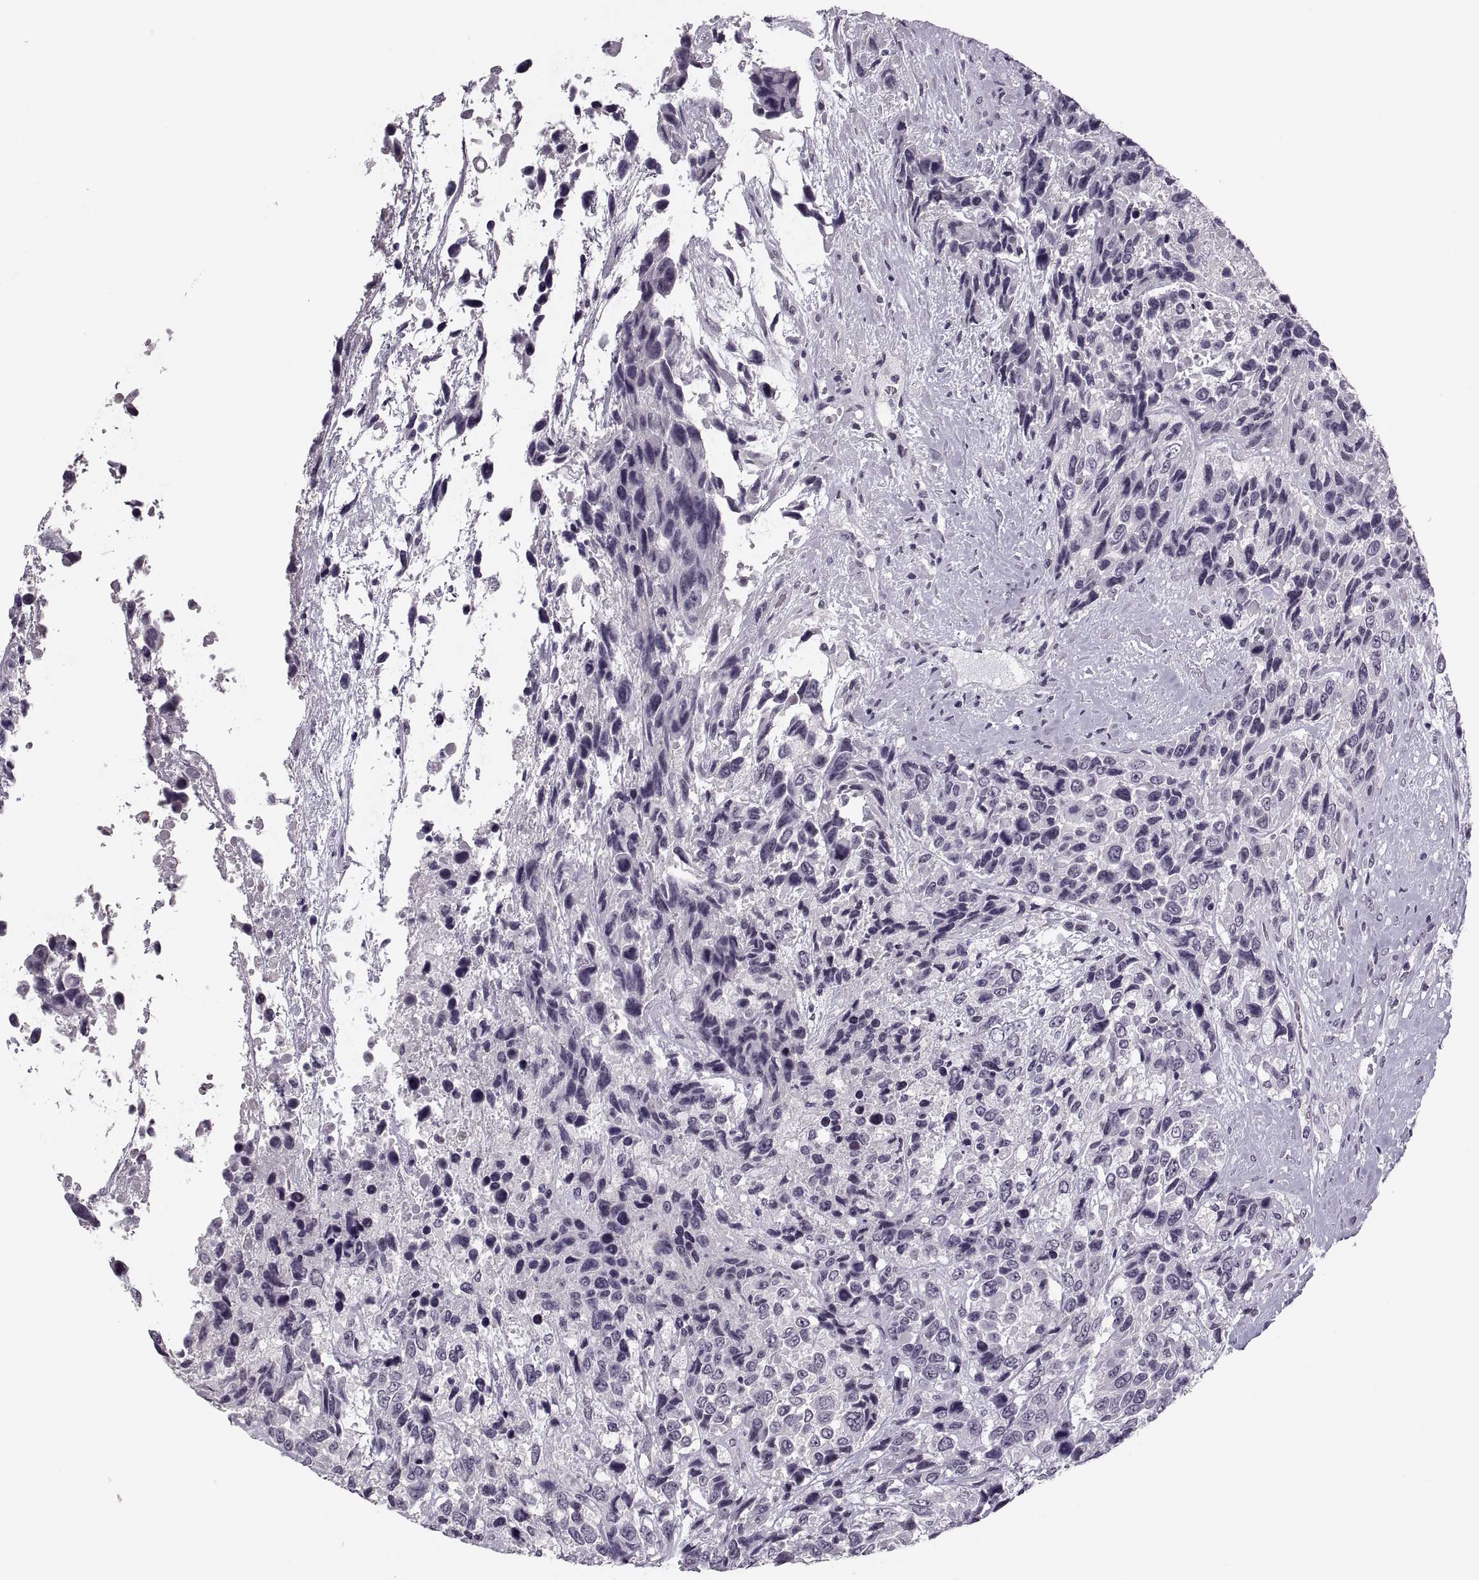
{"staining": {"intensity": "negative", "quantity": "none", "location": "none"}, "tissue": "urothelial cancer", "cell_type": "Tumor cells", "image_type": "cancer", "snomed": [{"axis": "morphology", "description": "Urothelial carcinoma, High grade"}, {"axis": "topography", "description": "Urinary bladder"}], "caption": "Immunohistochemistry photomicrograph of neoplastic tissue: human urothelial cancer stained with DAB (3,3'-diaminobenzidine) demonstrates no significant protein staining in tumor cells.", "gene": "PAGE5", "patient": {"sex": "female", "age": 70}}